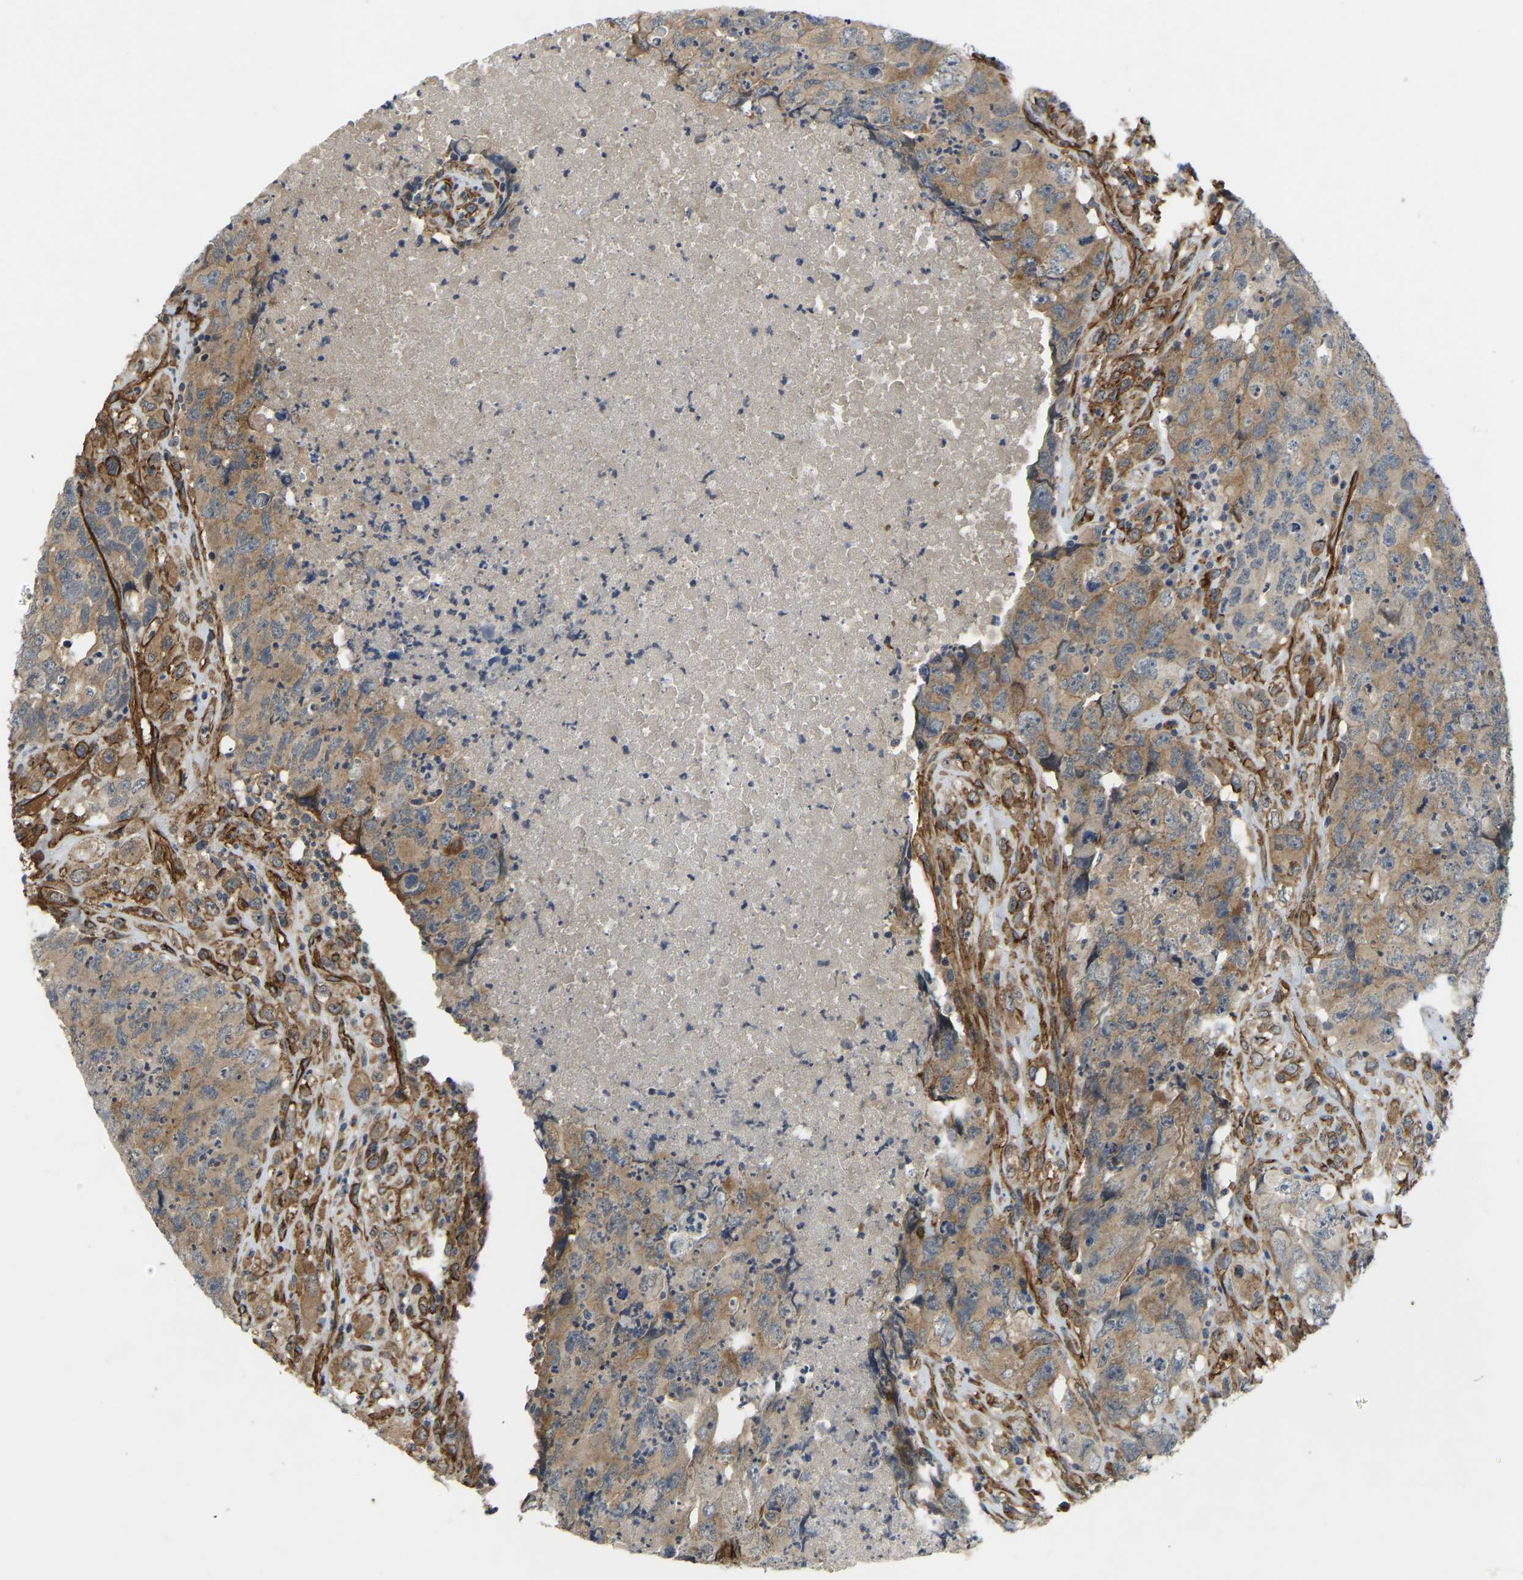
{"staining": {"intensity": "moderate", "quantity": ">75%", "location": "cytoplasmic/membranous"}, "tissue": "testis cancer", "cell_type": "Tumor cells", "image_type": "cancer", "snomed": [{"axis": "morphology", "description": "Carcinoma, Embryonal, NOS"}, {"axis": "topography", "description": "Testis"}], "caption": "Testis embryonal carcinoma stained with a protein marker exhibits moderate staining in tumor cells.", "gene": "NMB", "patient": {"sex": "male", "age": 32}}